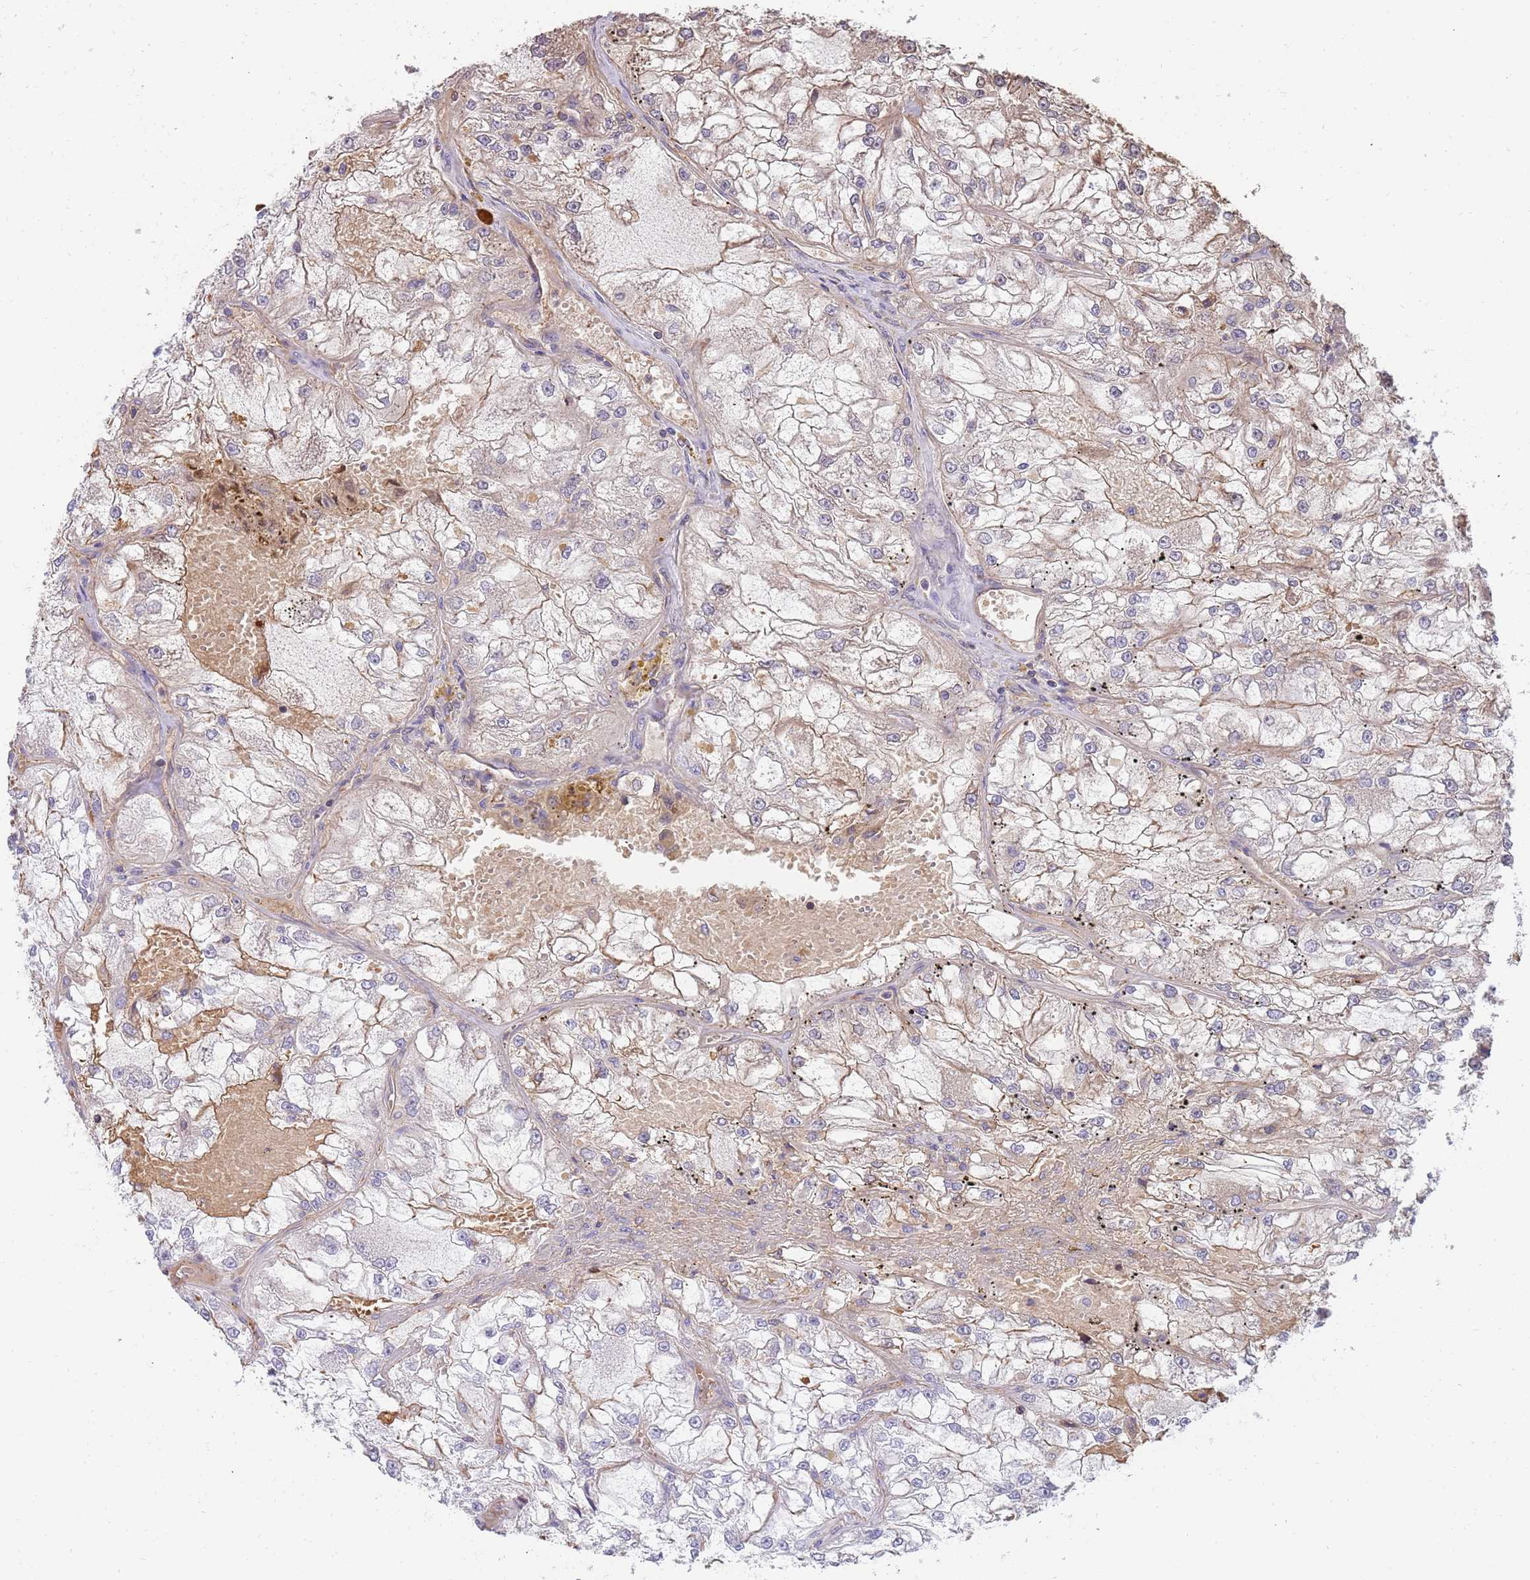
{"staining": {"intensity": "weak", "quantity": "<25%", "location": "cytoplasmic/membranous"}, "tissue": "renal cancer", "cell_type": "Tumor cells", "image_type": "cancer", "snomed": [{"axis": "morphology", "description": "Adenocarcinoma, NOS"}, {"axis": "topography", "description": "Kidney"}], "caption": "The micrograph demonstrates no significant staining in tumor cells of renal cancer (adenocarcinoma).", "gene": "GFRAL", "patient": {"sex": "female", "age": 72}}